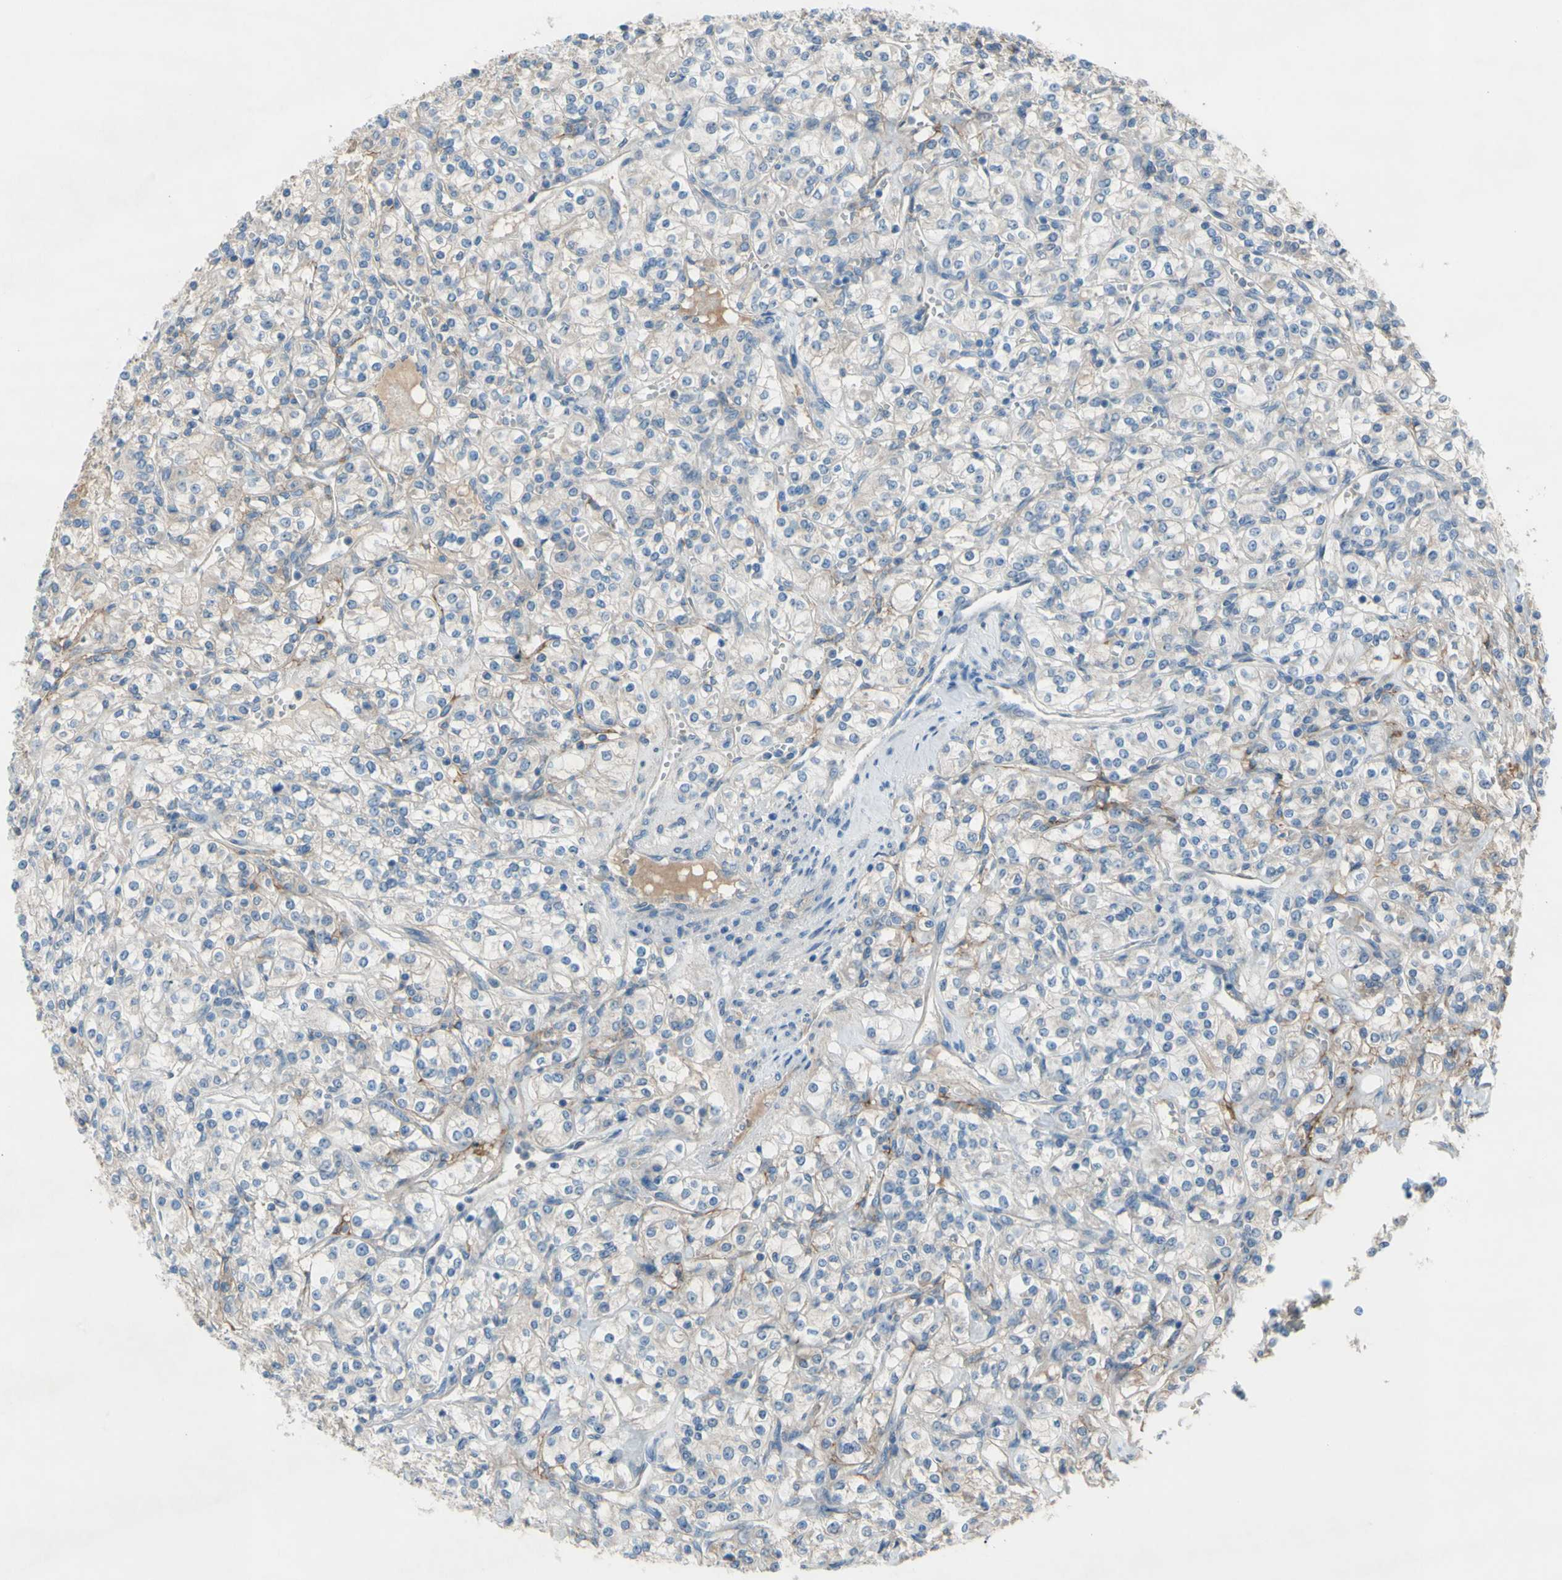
{"staining": {"intensity": "weak", "quantity": "<25%", "location": "cytoplasmic/membranous"}, "tissue": "renal cancer", "cell_type": "Tumor cells", "image_type": "cancer", "snomed": [{"axis": "morphology", "description": "Adenocarcinoma, NOS"}, {"axis": "topography", "description": "Kidney"}], "caption": "DAB (3,3'-diaminobenzidine) immunohistochemical staining of renal cancer shows no significant expression in tumor cells.", "gene": "ATRN", "patient": {"sex": "male", "age": 77}}